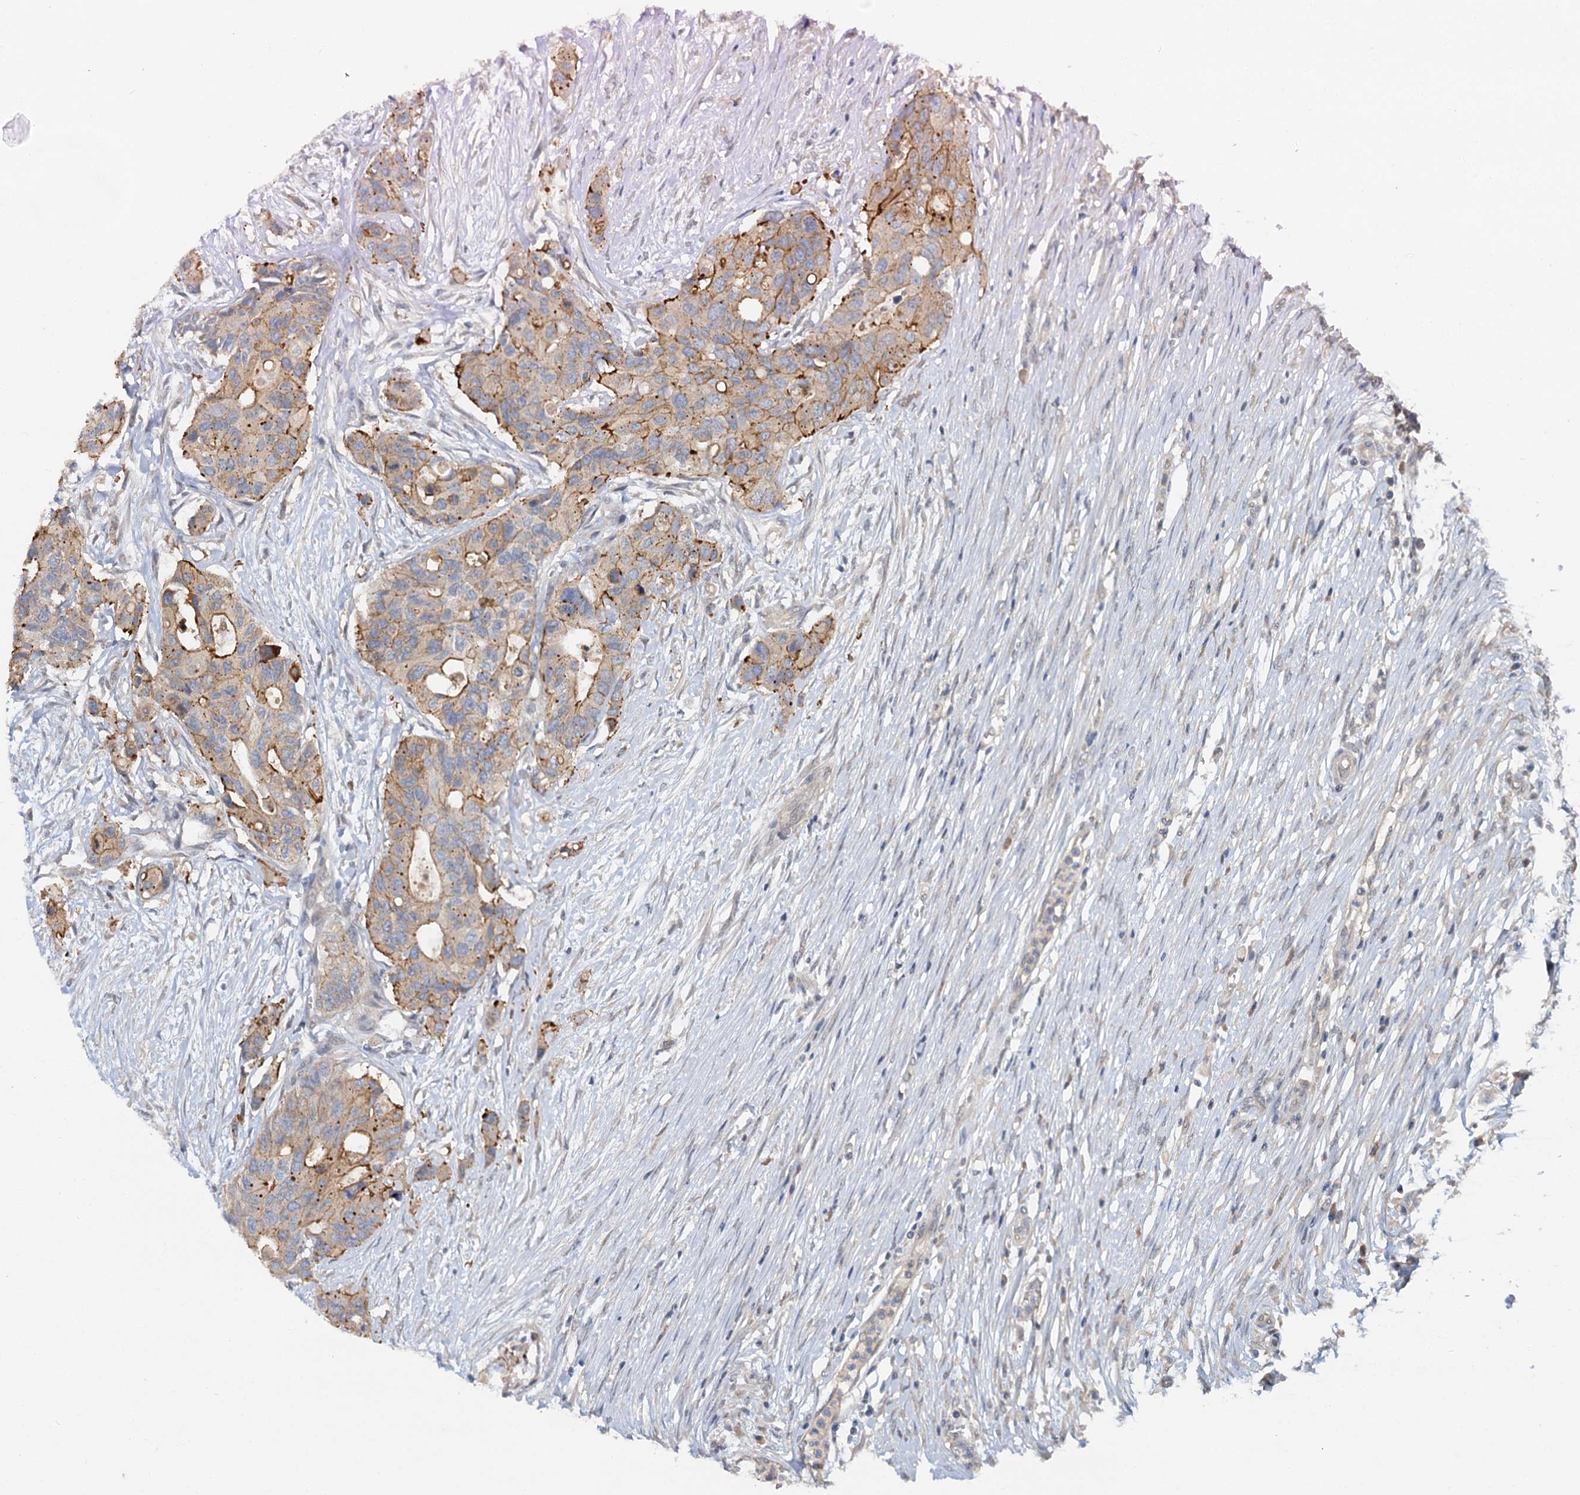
{"staining": {"intensity": "moderate", "quantity": ">75%", "location": "cytoplasmic/membranous"}, "tissue": "colorectal cancer", "cell_type": "Tumor cells", "image_type": "cancer", "snomed": [{"axis": "morphology", "description": "Adenocarcinoma, NOS"}, {"axis": "topography", "description": "Colon"}], "caption": "Colorectal cancer stained with immunohistochemistry (IHC) exhibits moderate cytoplasmic/membranous staining in about >75% of tumor cells.", "gene": "ZNF324", "patient": {"sex": "male", "age": 77}}